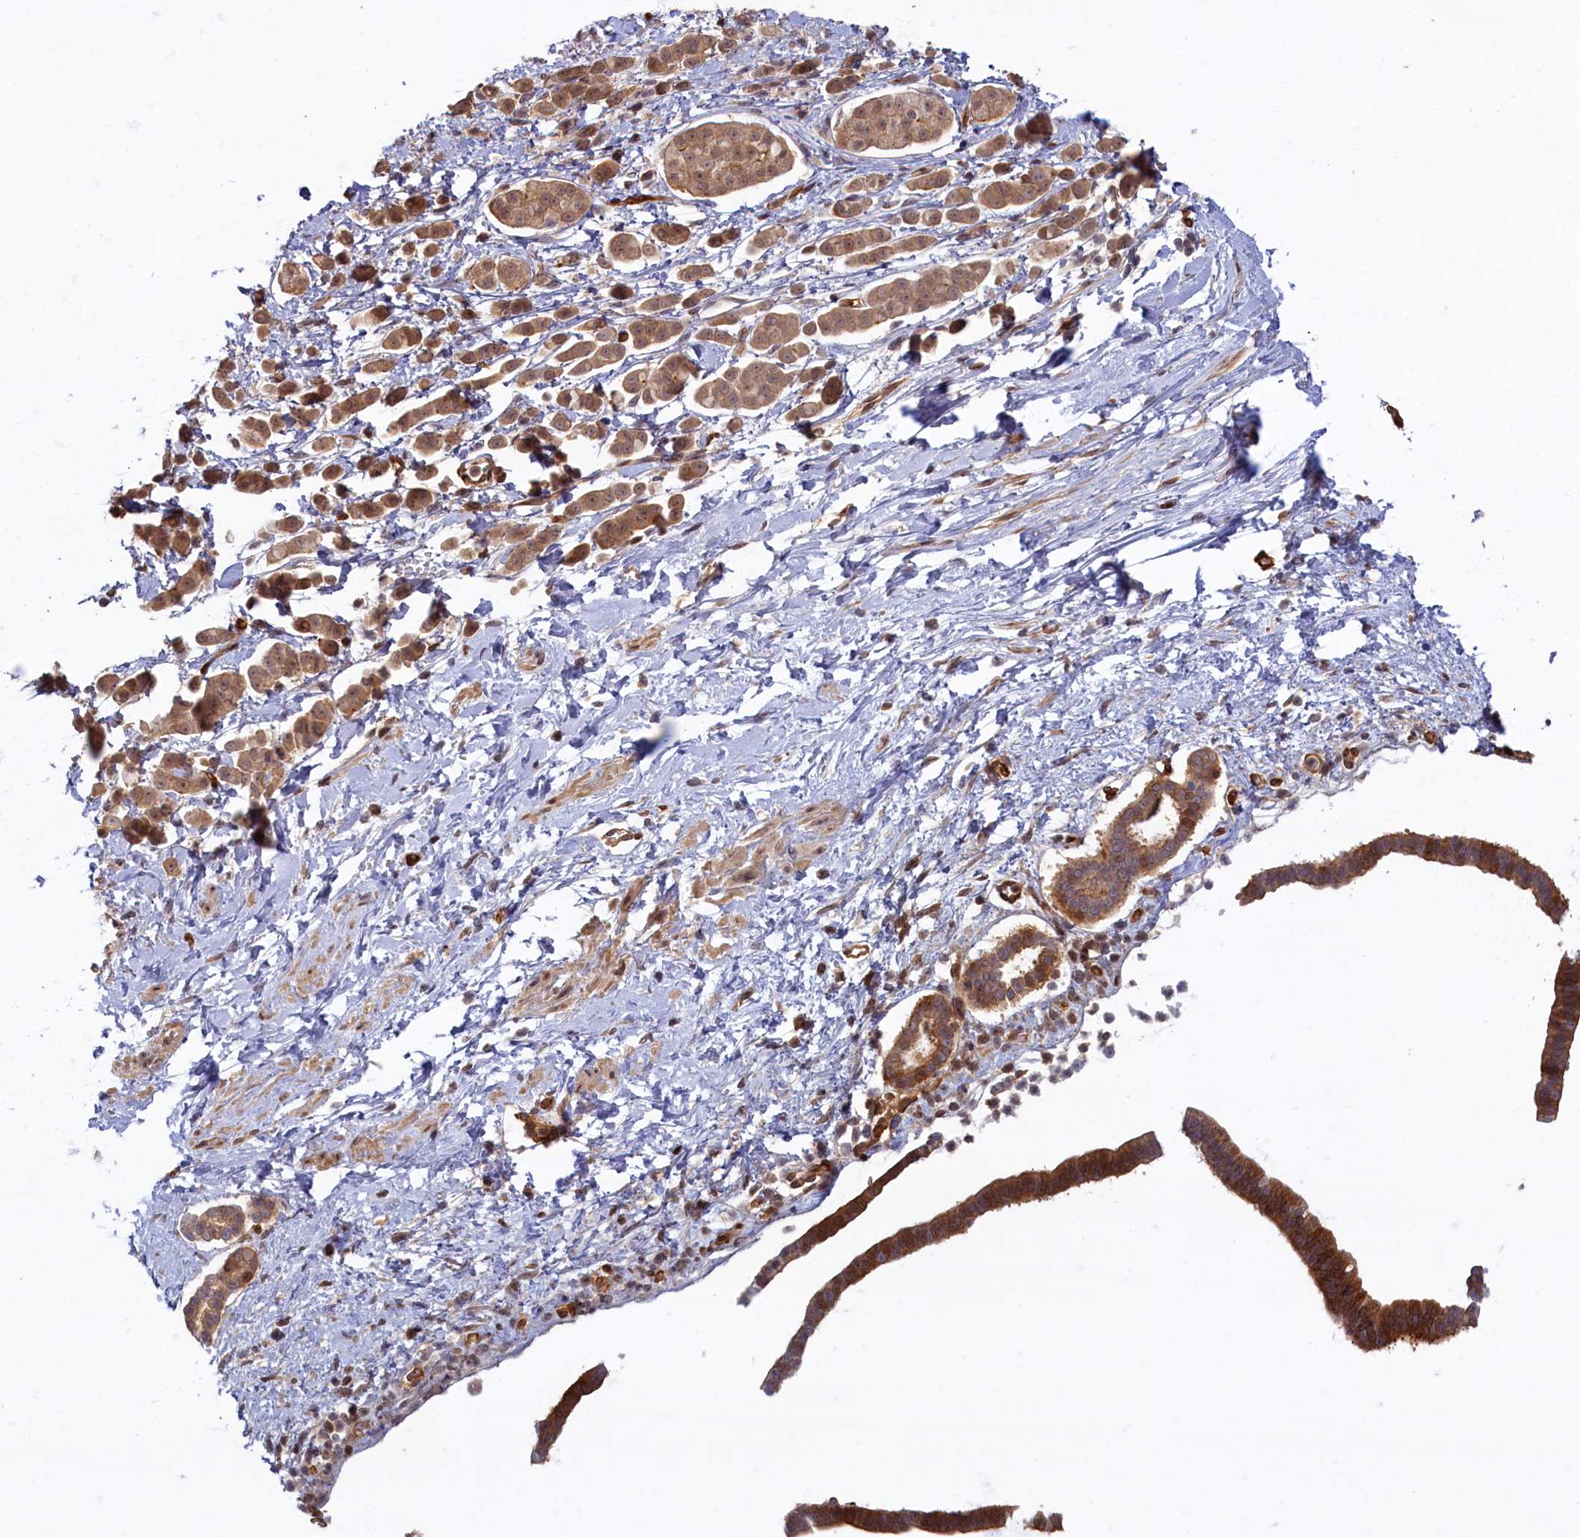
{"staining": {"intensity": "moderate", "quantity": ">75%", "location": "cytoplasmic/membranous"}, "tissue": "pancreatic cancer", "cell_type": "Tumor cells", "image_type": "cancer", "snomed": [{"axis": "morphology", "description": "Normal tissue, NOS"}, {"axis": "morphology", "description": "Adenocarcinoma, NOS"}, {"axis": "topography", "description": "Pancreas"}], "caption": "Immunohistochemical staining of human pancreatic adenocarcinoma reveals moderate cytoplasmic/membranous protein expression in about >75% of tumor cells. (DAB IHC with brightfield microscopy, high magnification).", "gene": "SNRK", "patient": {"sex": "female", "age": 64}}